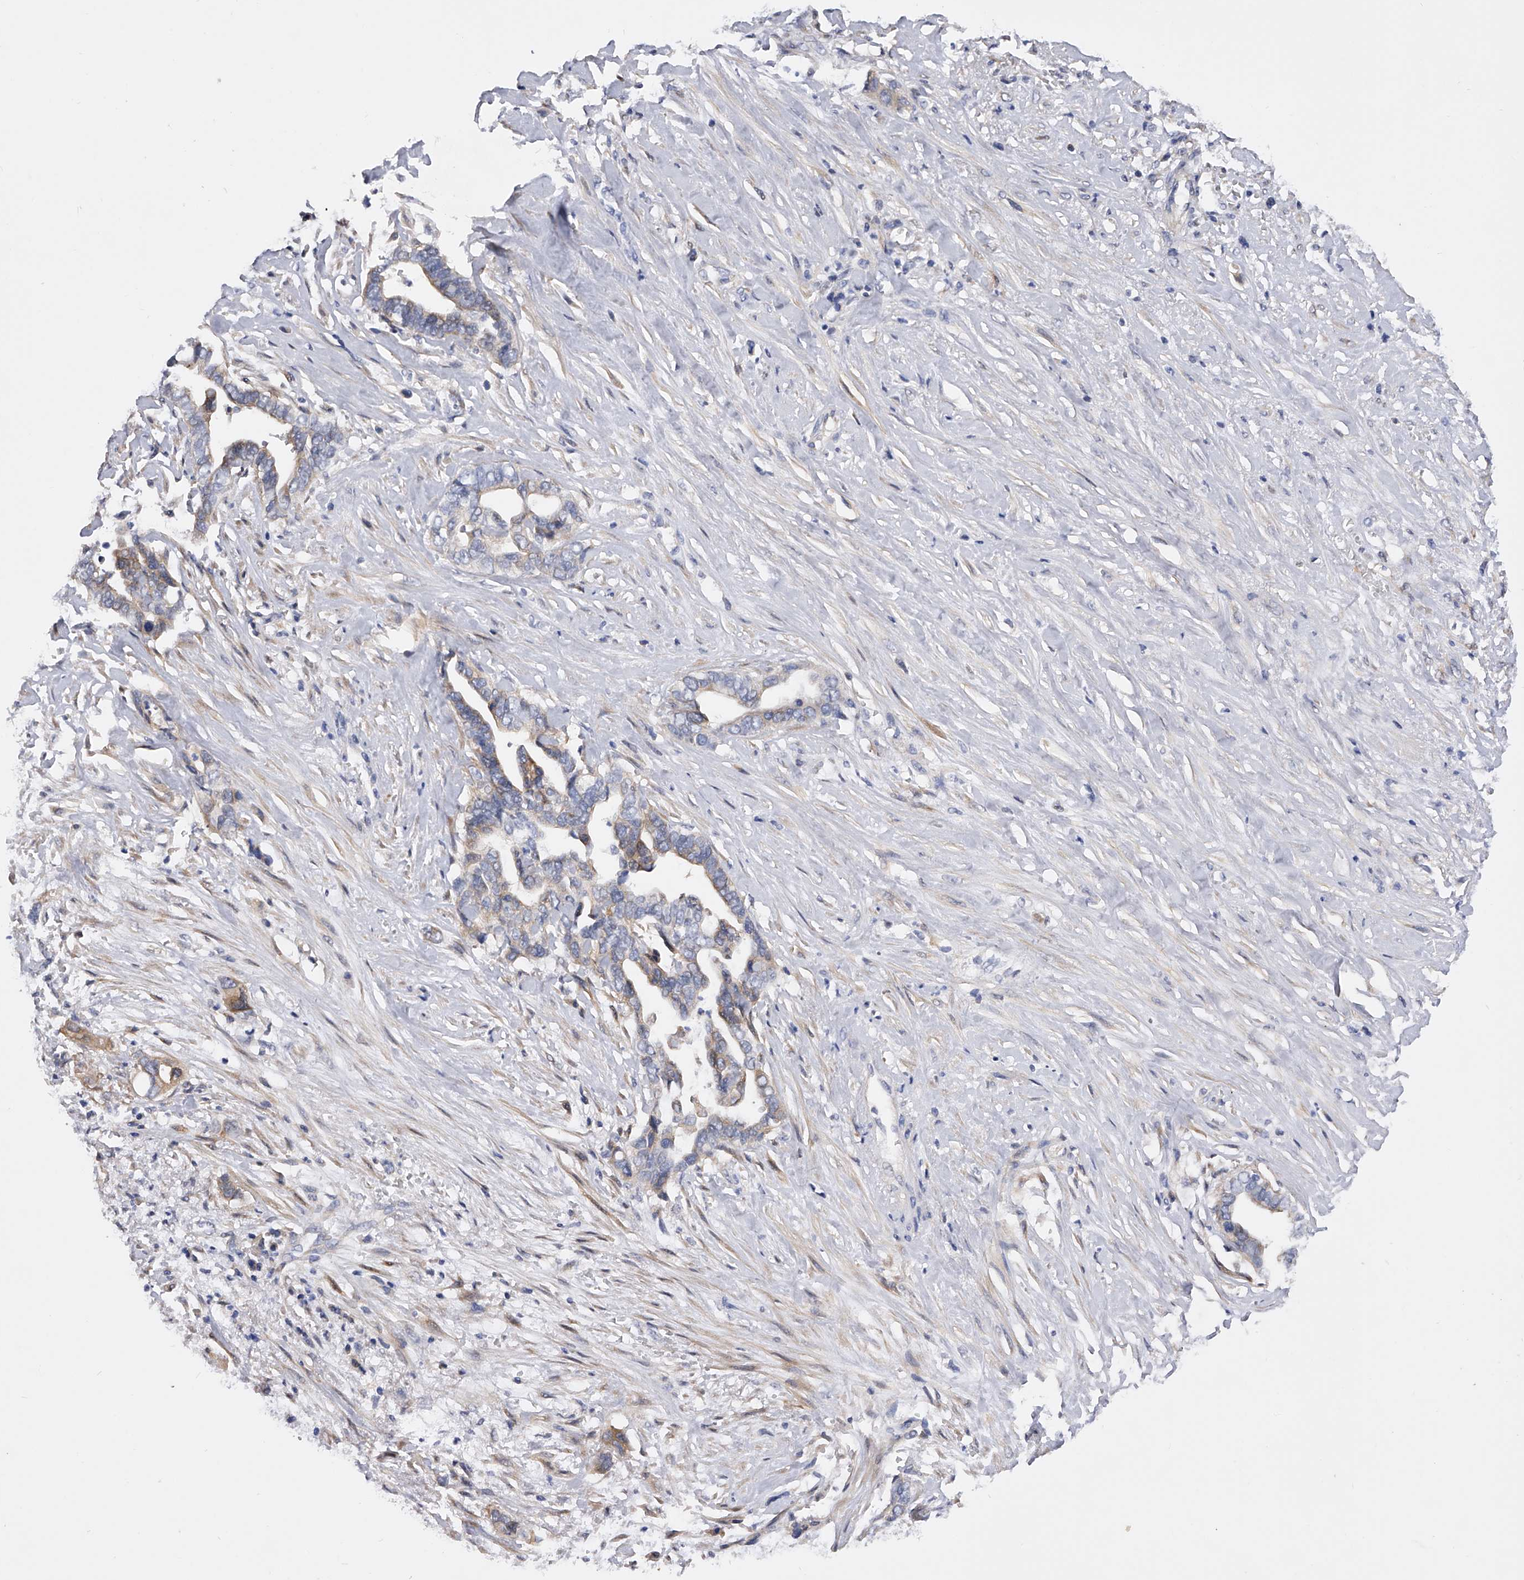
{"staining": {"intensity": "weak", "quantity": "25%-75%", "location": "cytoplasmic/membranous"}, "tissue": "liver cancer", "cell_type": "Tumor cells", "image_type": "cancer", "snomed": [{"axis": "morphology", "description": "Cholangiocarcinoma"}, {"axis": "topography", "description": "Liver"}], "caption": "IHC staining of cholangiocarcinoma (liver), which exhibits low levels of weak cytoplasmic/membranous staining in approximately 25%-75% of tumor cells indicating weak cytoplasmic/membranous protein staining. The staining was performed using DAB (3,3'-diaminobenzidine) (brown) for protein detection and nuclei were counterstained in hematoxylin (blue).", "gene": "ARL4C", "patient": {"sex": "female", "age": 79}}